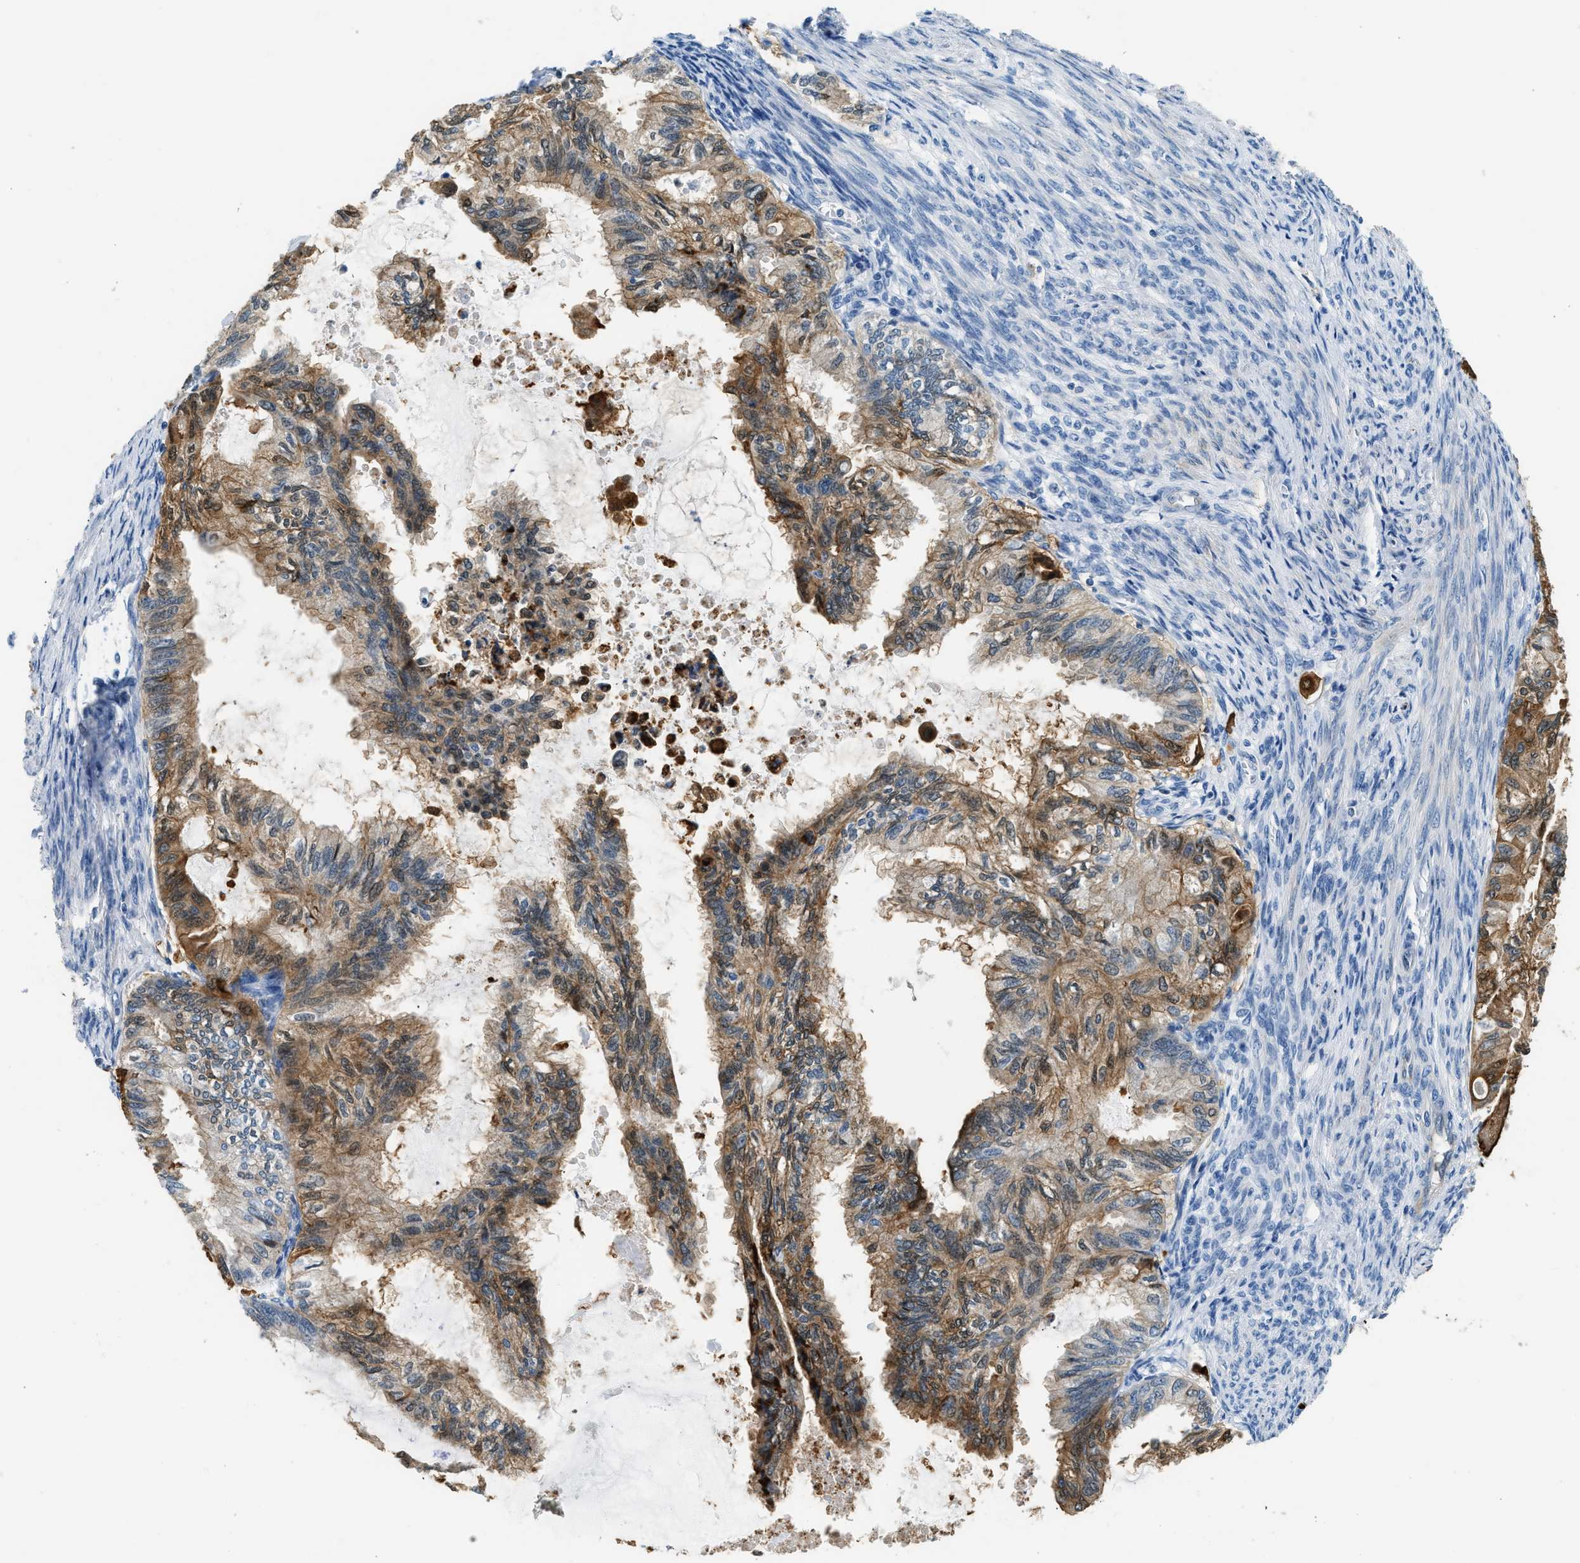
{"staining": {"intensity": "moderate", "quantity": ">75%", "location": "cytoplasmic/membranous"}, "tissue": "cervical cancer", "cell_type": "Tumor cells", "image_type": "cancer", "snomed": [{"axis": "morphology", "description": "Normal tissue, NOS"}, {"axis": "morphology", "description": "Adenocarcinoma, NOS"}, {"axis": "topography", "description": "Cervix"}, {"axis": "topography", "description": "Endometrium"}], "caption": "Cervical cancer (adenocarcinoma) stained for a protein (brown) shows moderate cytoplasmic/membranous positive staining in about >75% of tumor cells.", "gene": "ANXA3", "patient": {"sex": "female", "age": 86}}